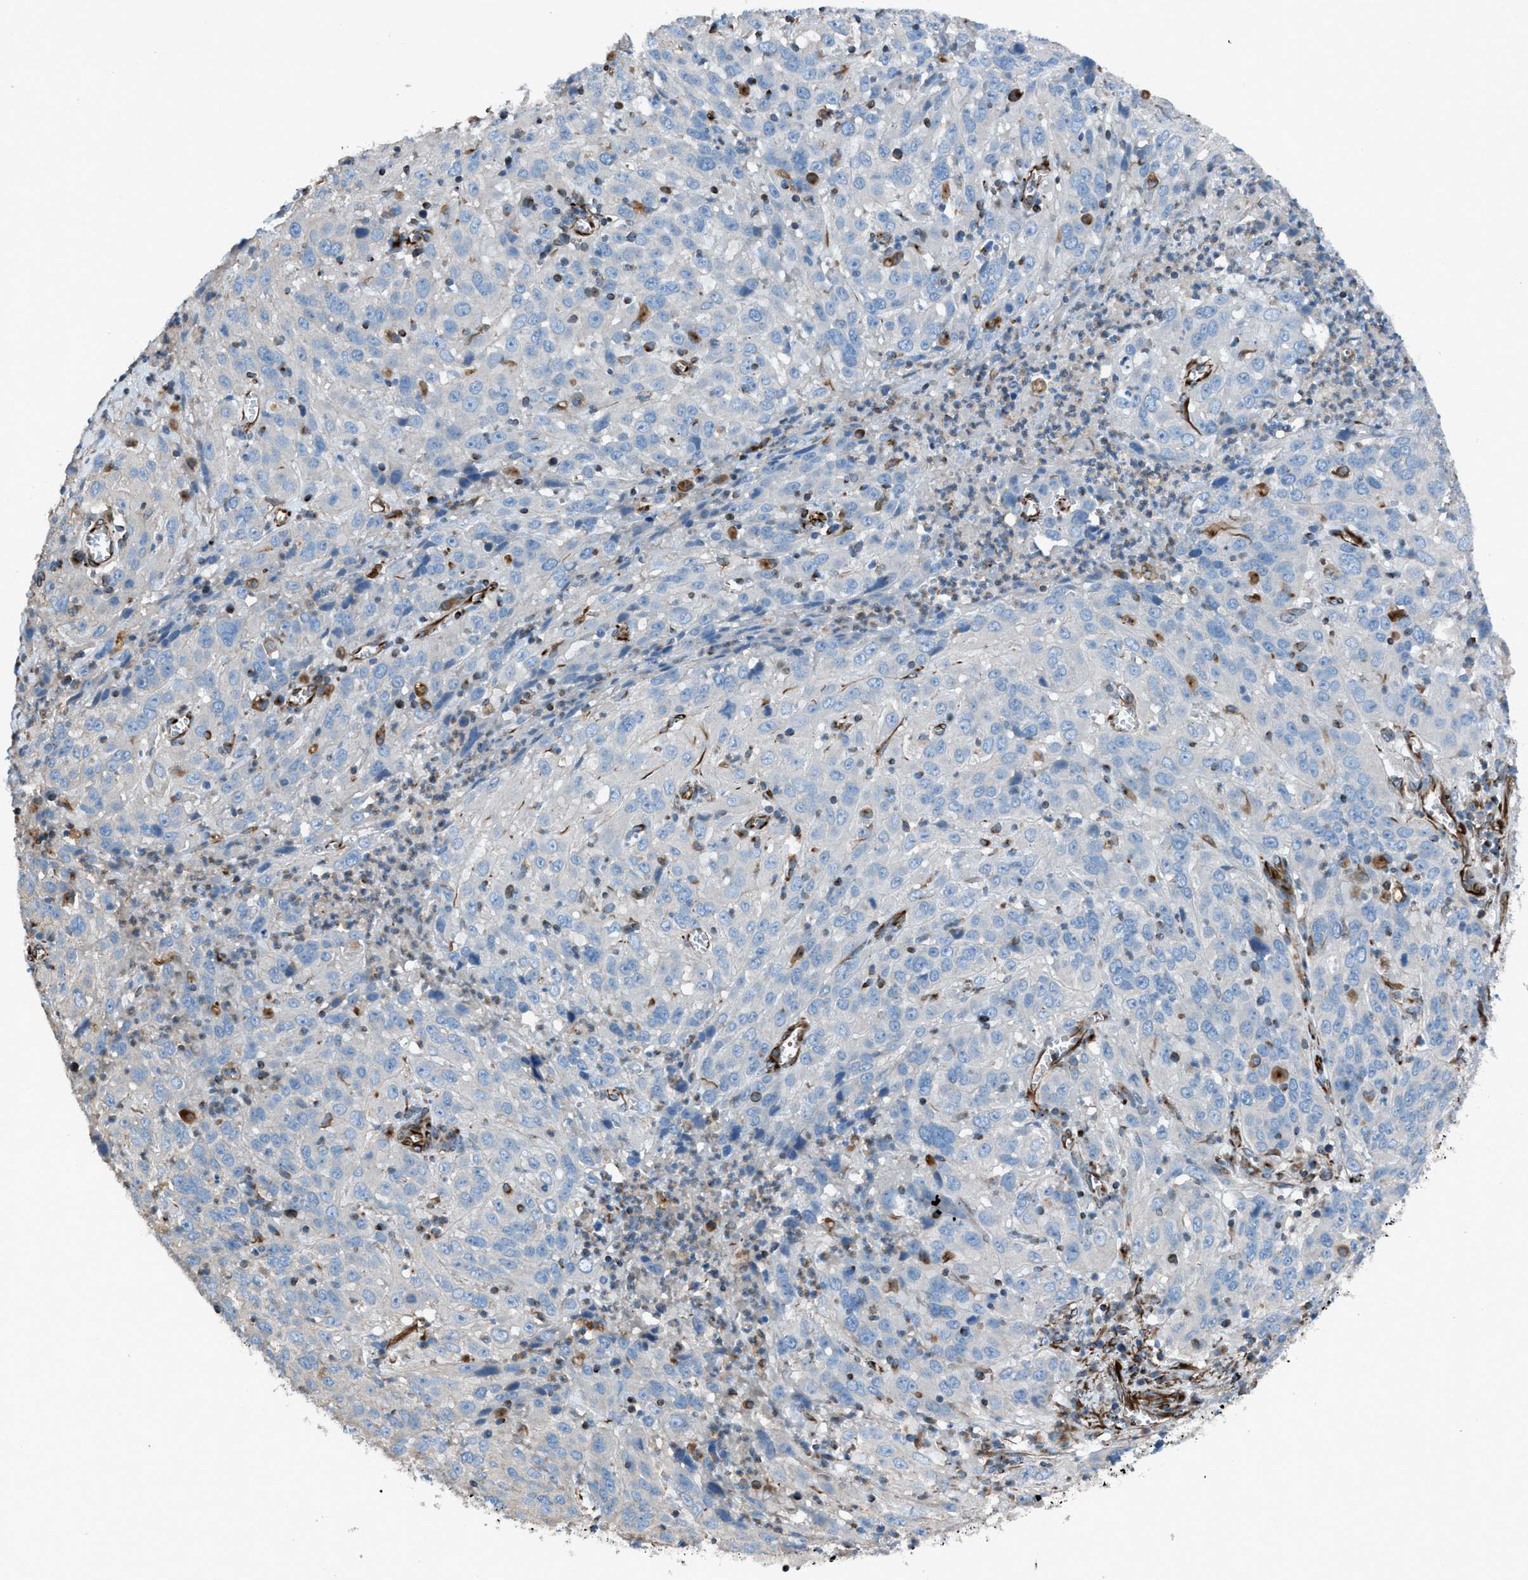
{"staining": {"intensity": "negative", "quantity": "none", "location": "none"}, "tissue": "cervical cancer", "cell_type": "Tumor cells", "image_type": "cancer", "snomed": [{"axis": "morphology", "description": "Squamous cell carcinoma, NOS"}, {"axis": "topography", "description": "Cervix"}], "caption": "Immunohistochemistry (IHC) histopathology image of neoplastic tissue: human cervical cancer stained with DAB reveals no significant protein expression in tumor cells.", "gene": "CABP7", "patient": {"sex": "female", "age": 32}}